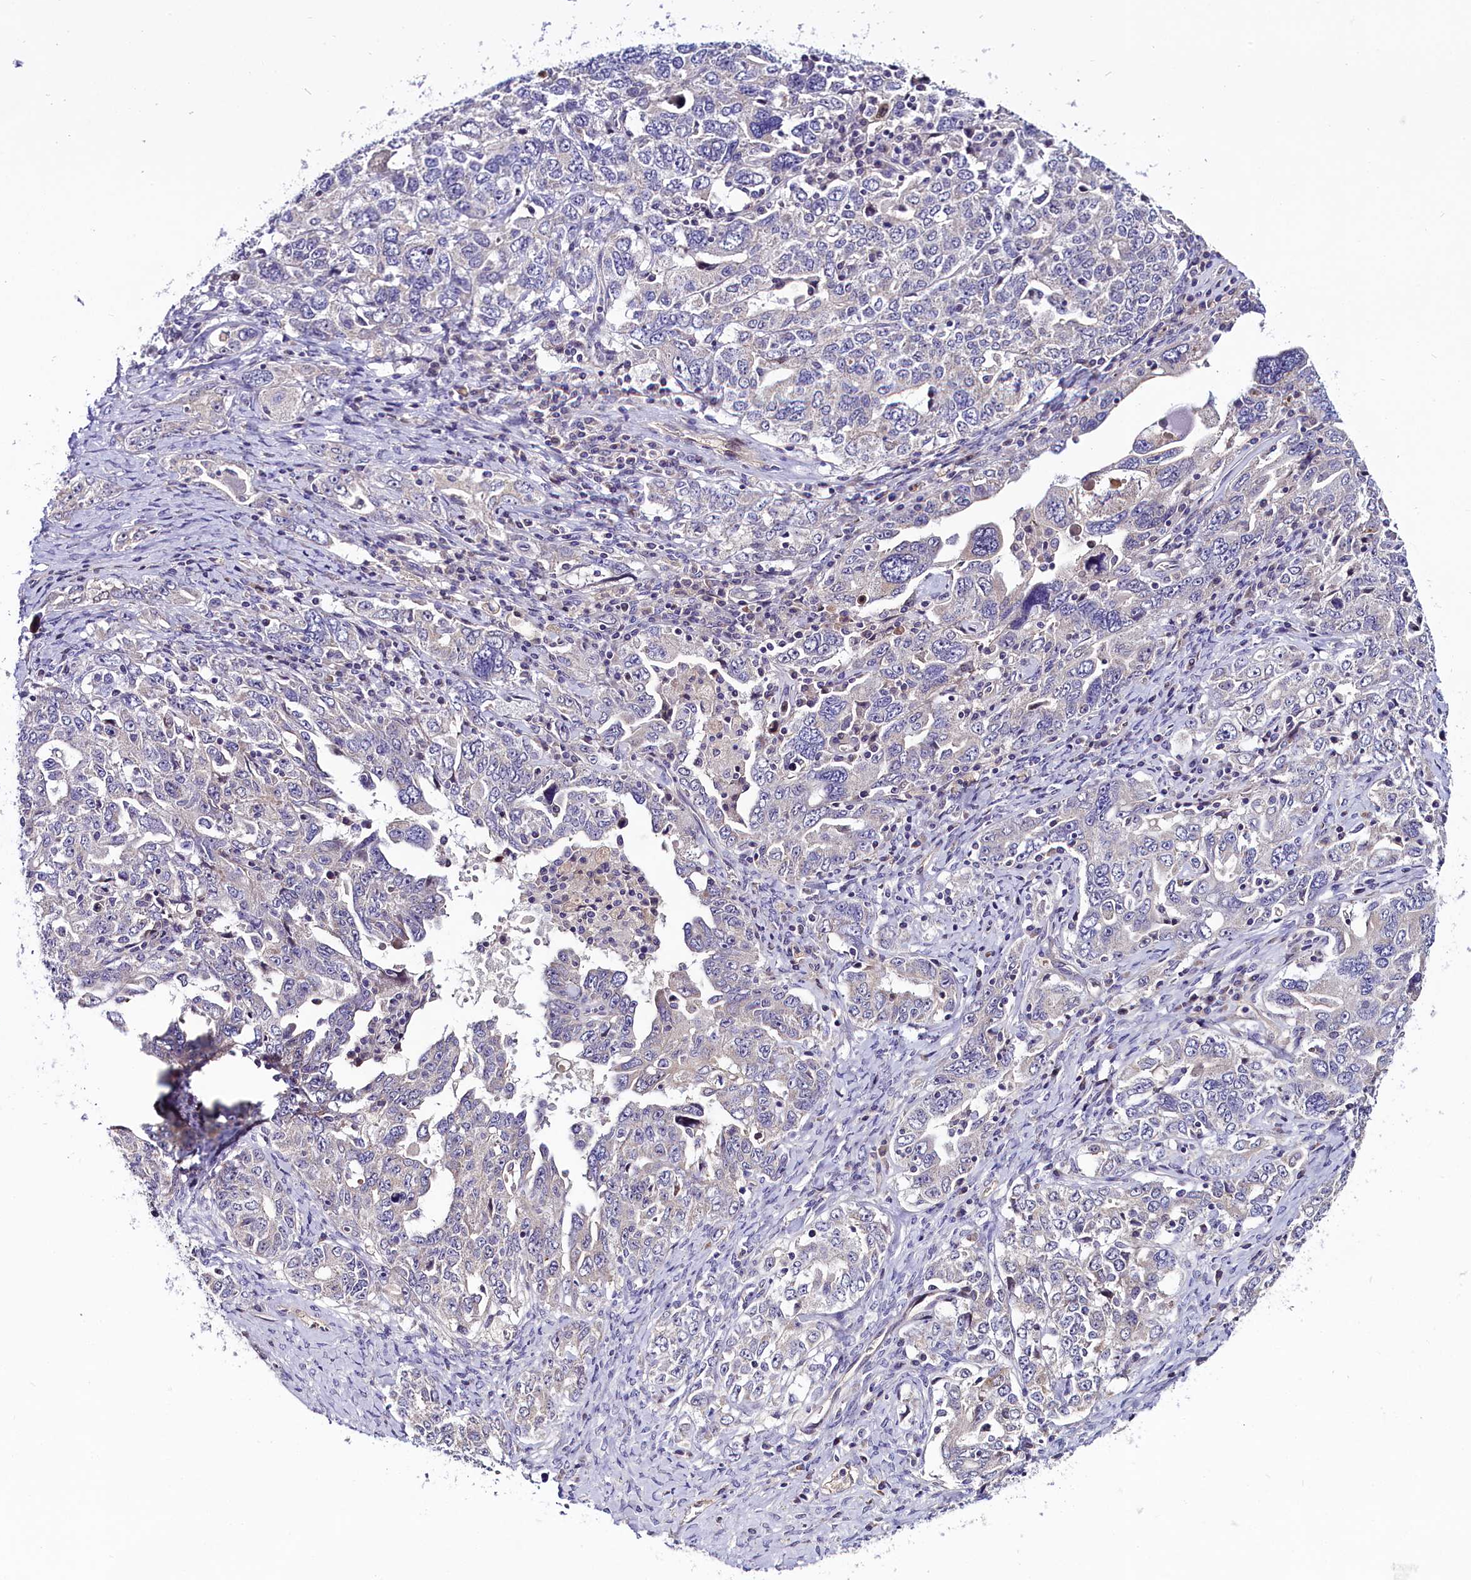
{"staining": {"intensity": "negative", "quantity": "none", "location": "none"}, "tissue": "ovarian cancer", "cell_type": "Tumor cells", "image_type": "cancer", "snomed": [{"axis": "morphology", "description": "Carcinoma, endometroid"}, {"axis": "topography", "description": "Ovary"}], "caption": "Tumor cells show no significant expression in ovarian cancer.", "gene": "C9orf40", "patient": {"sex": "female", "age": 62}}